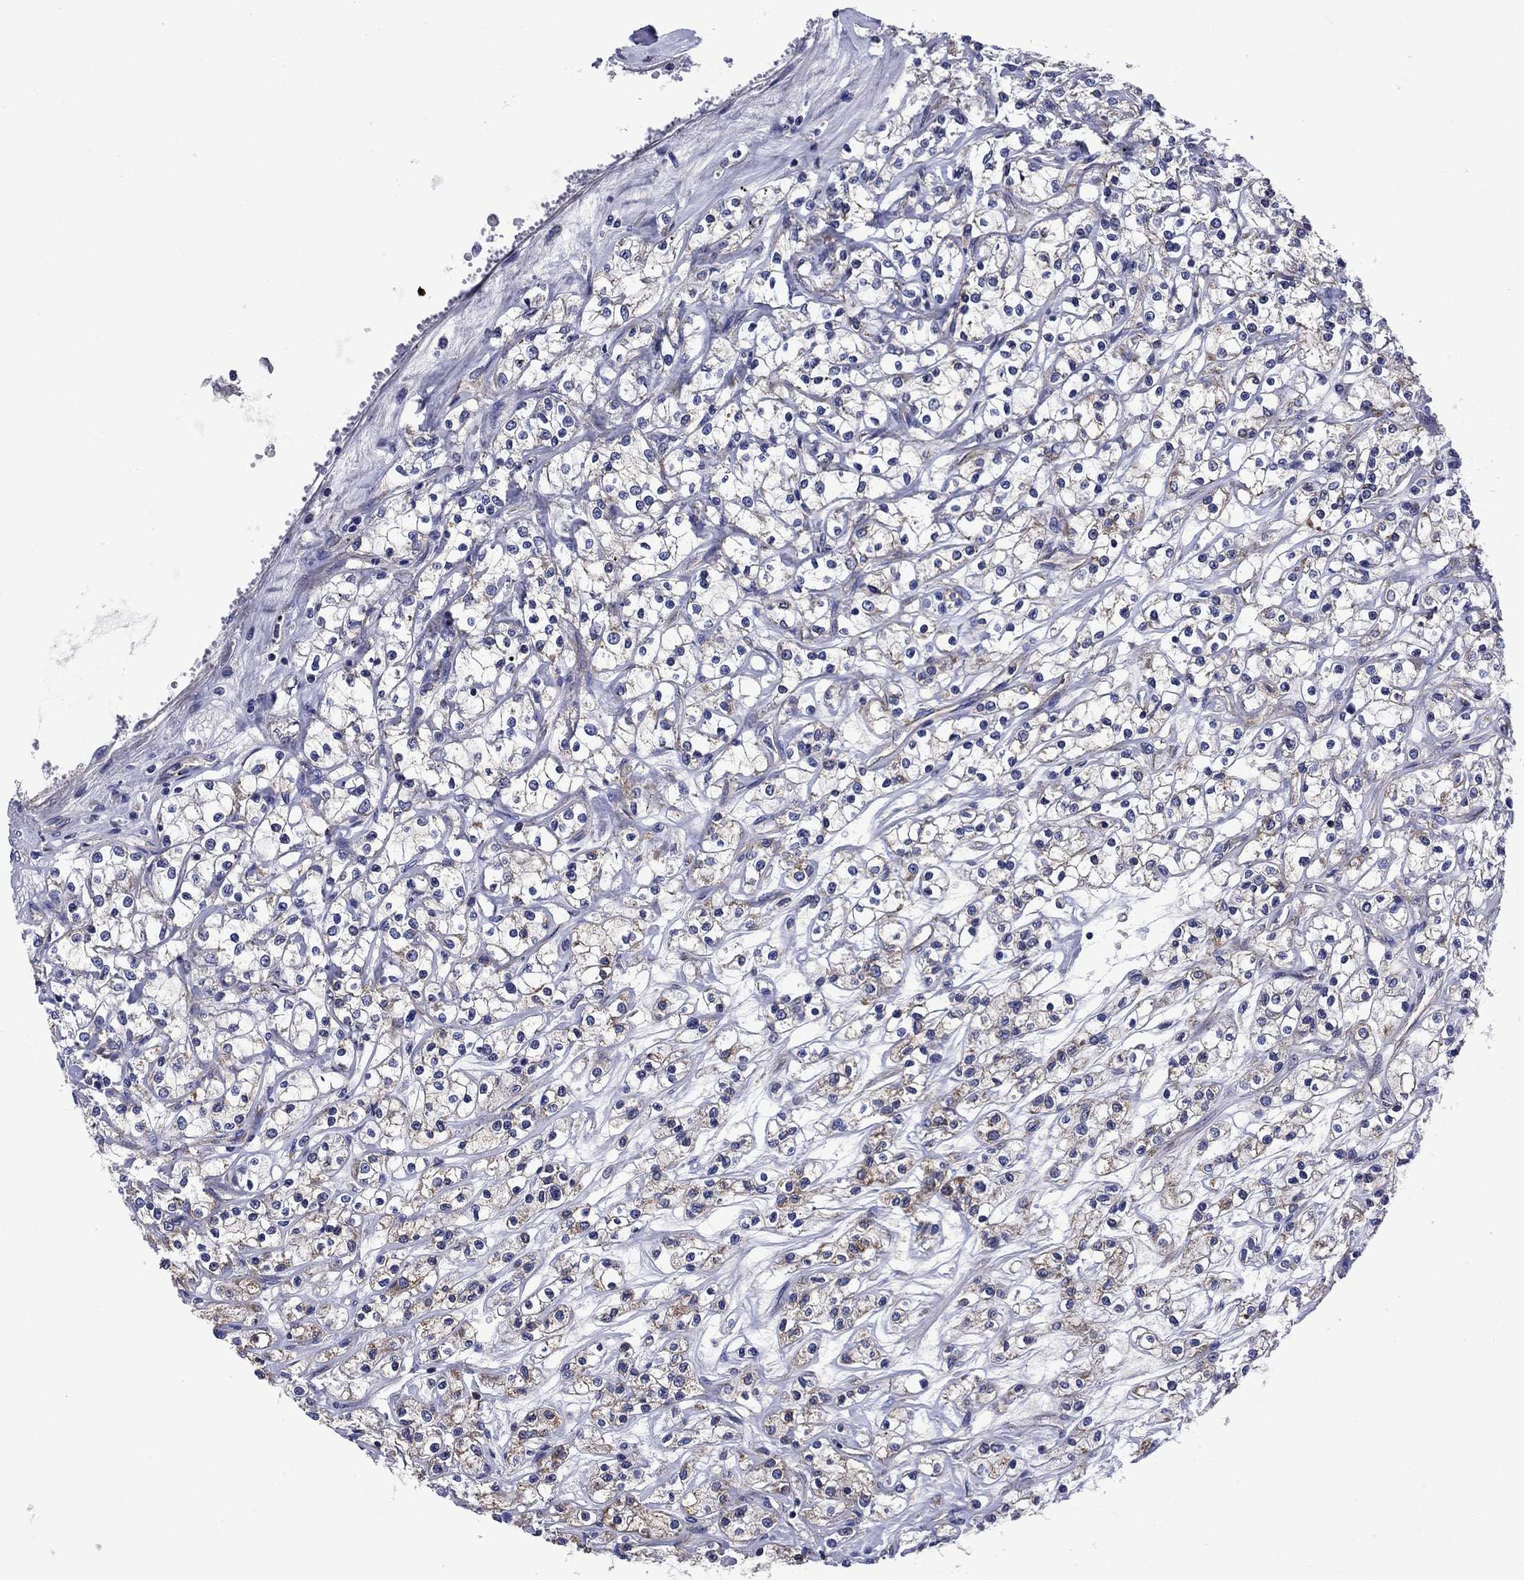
{"staining": {"intensity": "weak", "quantity": "<25%", "location": "cytoplasmic/membranous"}, "tissue": "renal cancer", "cell_type": "Tumor cells", "image_type": "cancer", "snomed": [{"axis": "morphology", "description": "Adenocarcinoma, NOS"}, {"axis": "topography", "description": "Kidney"}], "caption": "This micrograph is of renal cancer stained with immunohistochemistry to label a protein in brown with the nuclei are counter-stained blue. There is no staining in tumor cells.", "gene": "KIF22", "patient": {"sex": "female", "age": 59}}